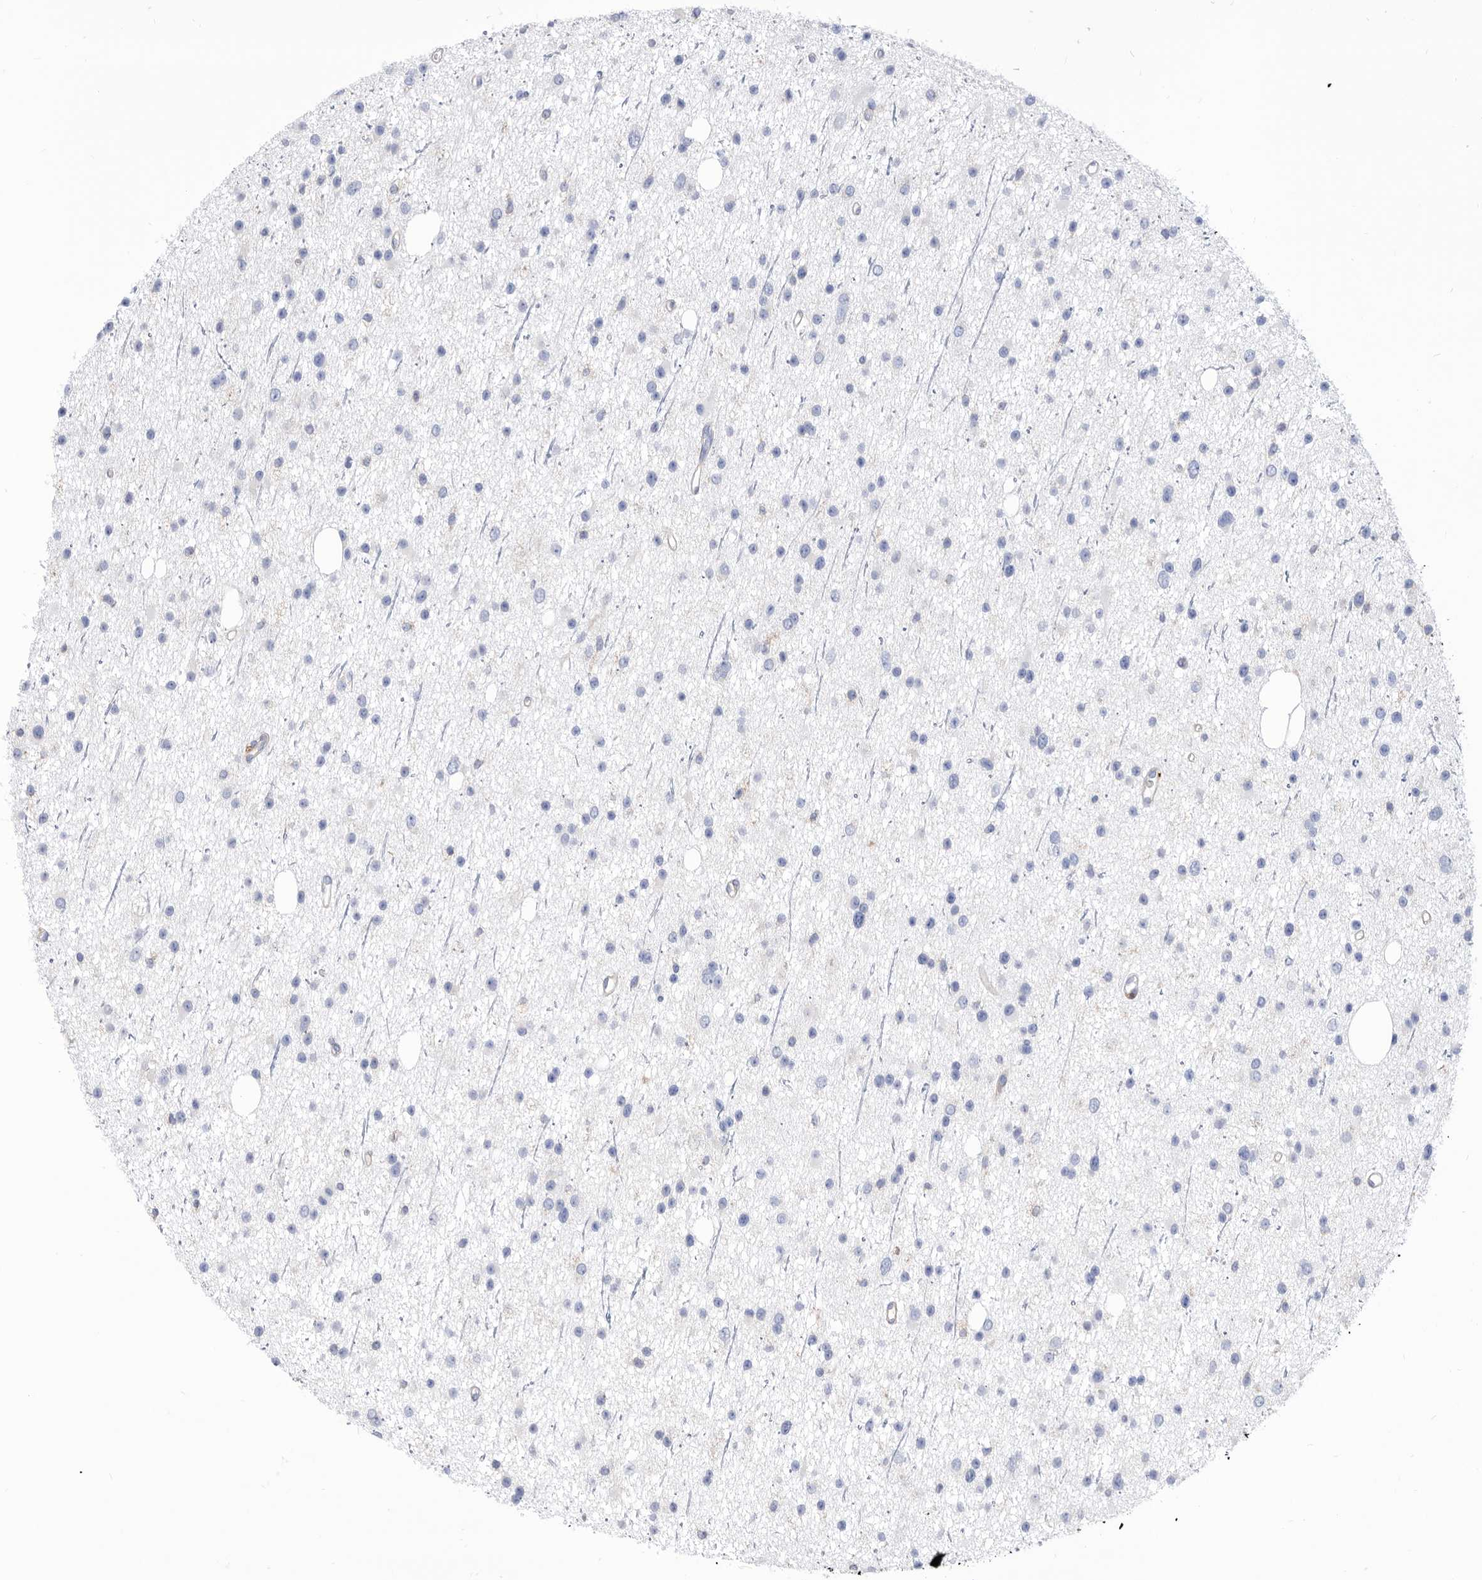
{"staining": {"intensity": "negative", "quantity": "none", "location": "none"}, "tissue": "glioma", "cell_type": "Tumor cells", "image_type": "cancer", "snomed": [{"axis": "morphology", "description": "Glioma, malignant, Low grade"}, {"axis": "topography", "description": "Cerebral cortex"}], "caption": "DAB immunohistochemical staining of glioma displays no significant positivity in tumor cells.", "gene": "SMG7", "patient": {"sex": "female", "age": 39}}